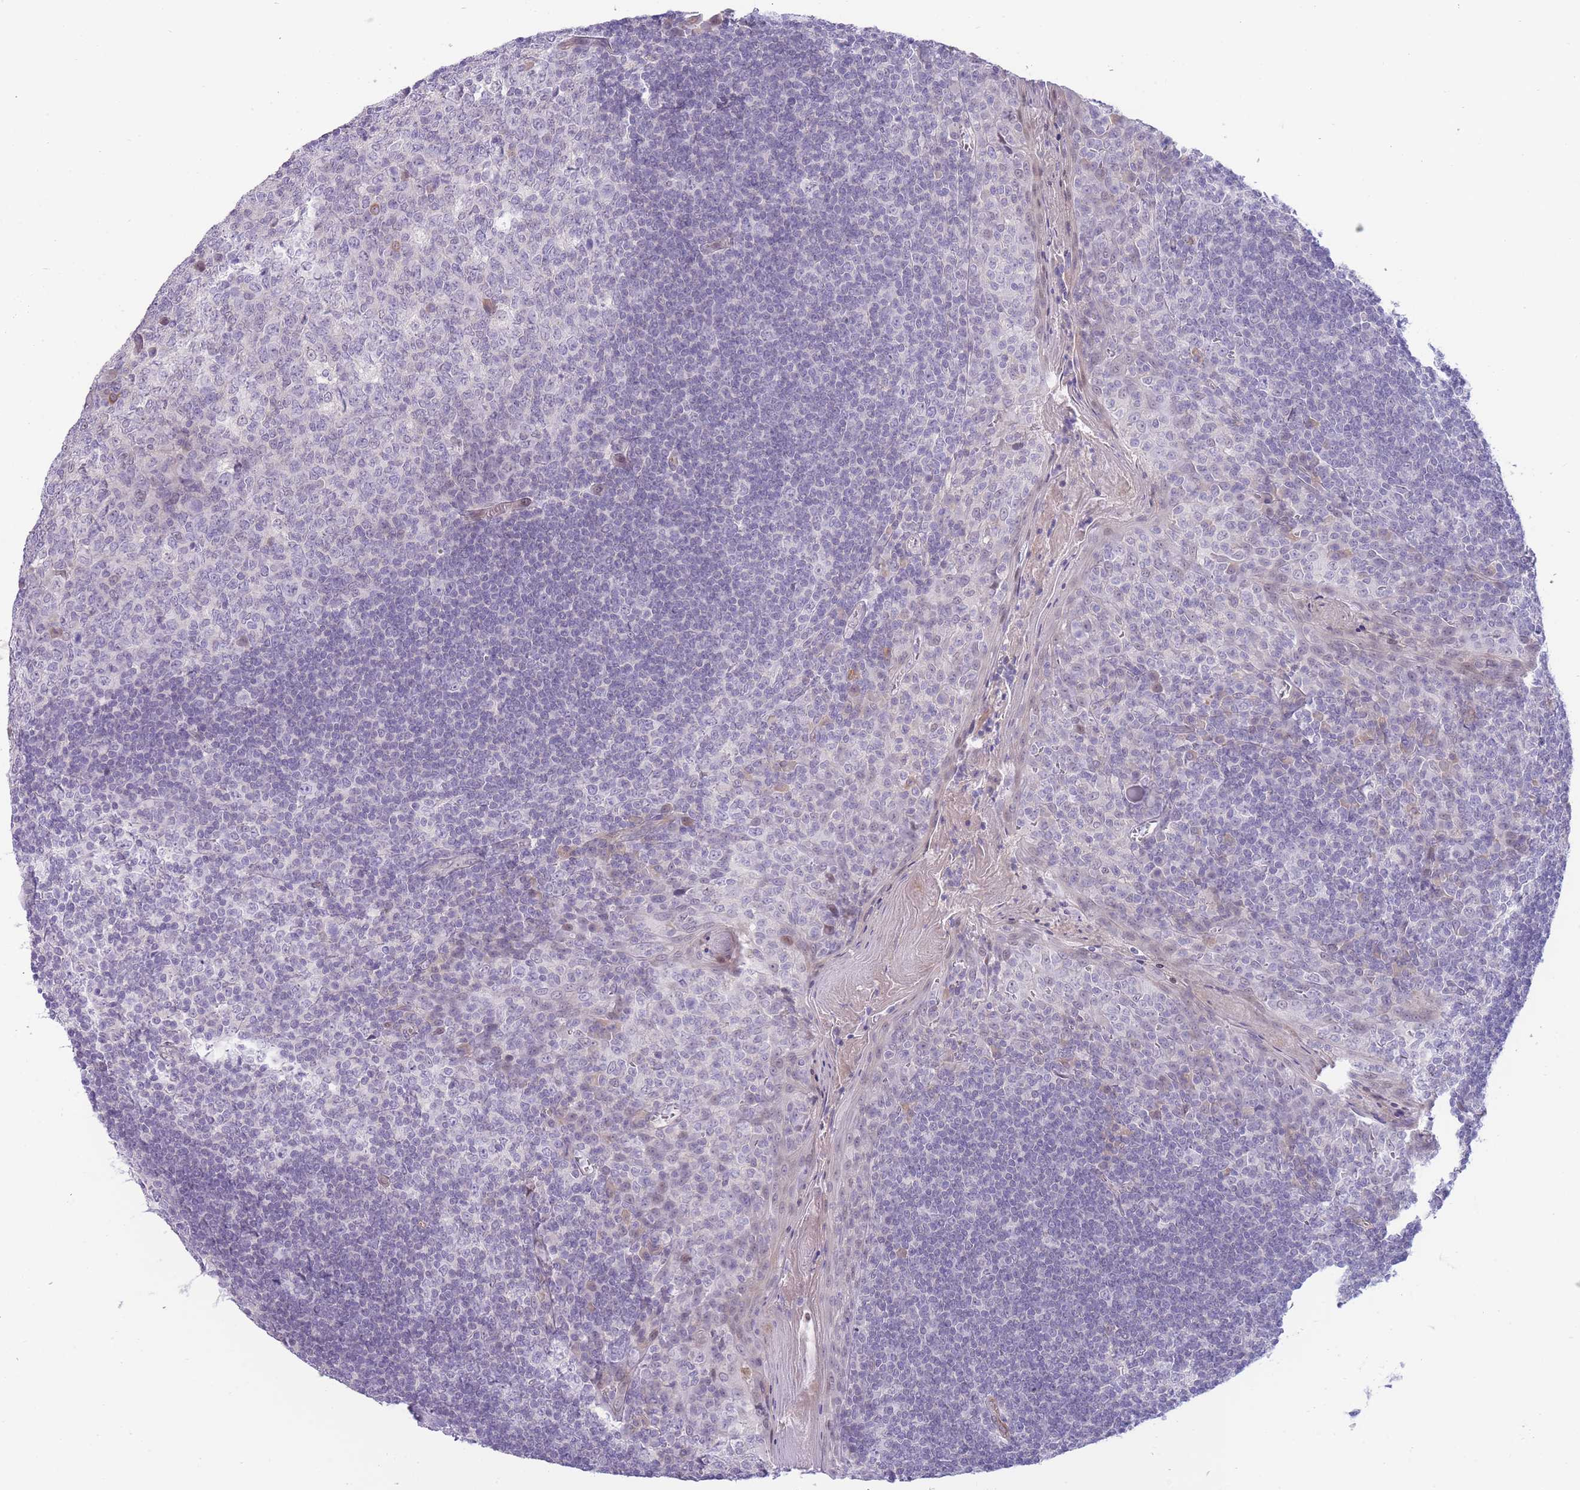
{"staining": {"intensity": "negative", "quantity": "none", "location": "none"}, "tissue": "tonsil", "cell_type": "Germinal center cells", "image_type": "normal", "snomed": [{"axis": "morphology", "description": "Normal tissue, NOS"}, {"axis": "topography", "description": "Tonsil"}], "caption": "This photomicrograph is of benign tonsil stained with immunohistochemistry (IHC) to label a protein in brown with the nuclei are counter-stained blue. There is no staining in germinal center cells.", "gene": "PRR23A", "patient": {"sex": "male", "age": 27}}